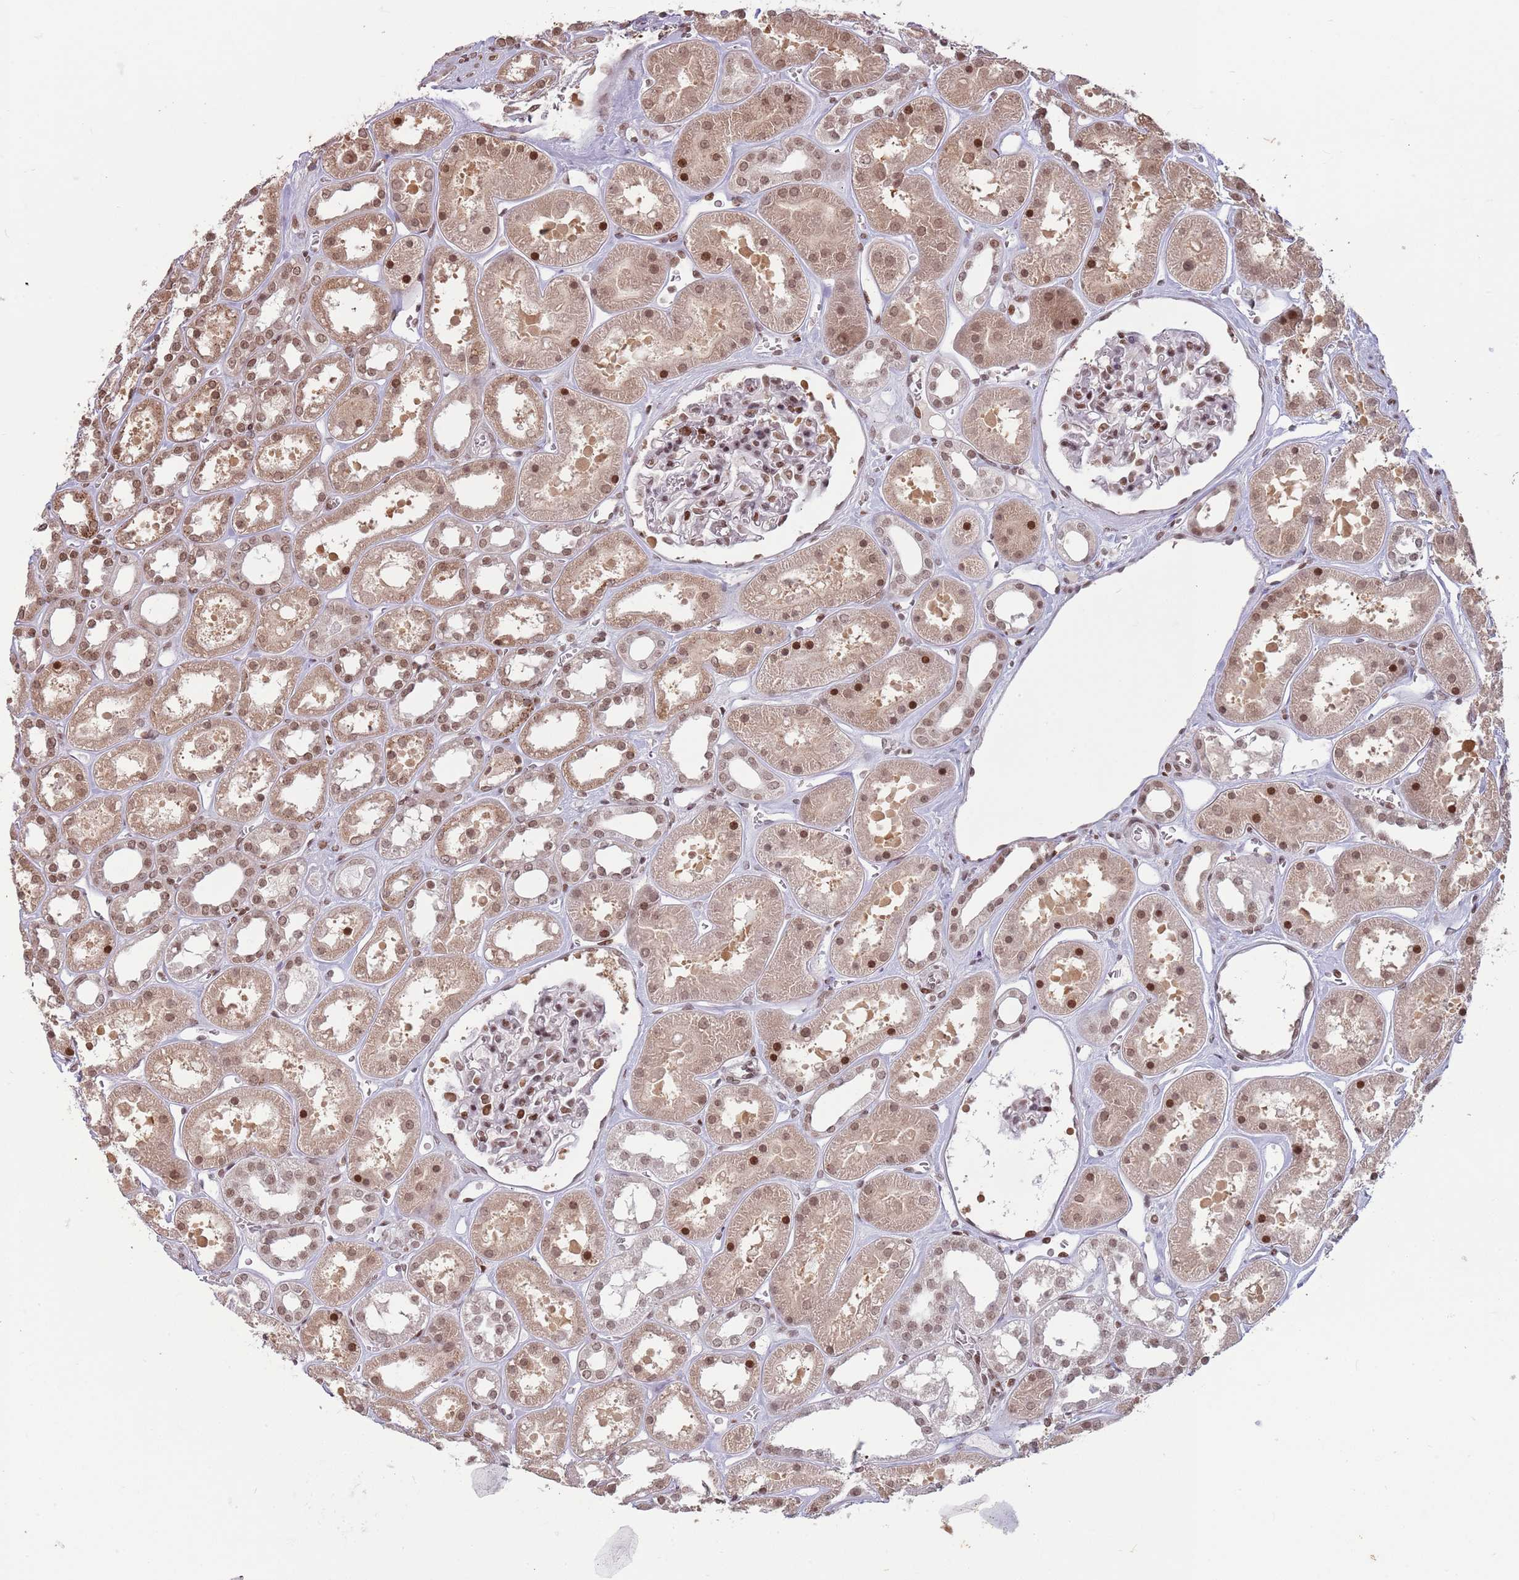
{"staining": {"intensity": "strong", "quantity": "25%-75%", "location": "nuclear"}, "tissue": "kidney", "cell_type": "Cells in glomeruli", "image_type": "normal", "snomed": [{"axis": "morphology", "description": "Normal tissue, NOS"}, {"axis": "topography", "description": "Kidney"}], "caption": "Immunohistochemistry (DAB (3,3'-diaminobenzidine)) staining of normal human kidney demonstrates strong nuclear protein expression in approximately 25%-75% of cells in glomeruli. (Brightfield microscopy of DAB IHC at high magnification).", "gene": "SH3RF3", "patient": {"sex": "female", "age": 41}}